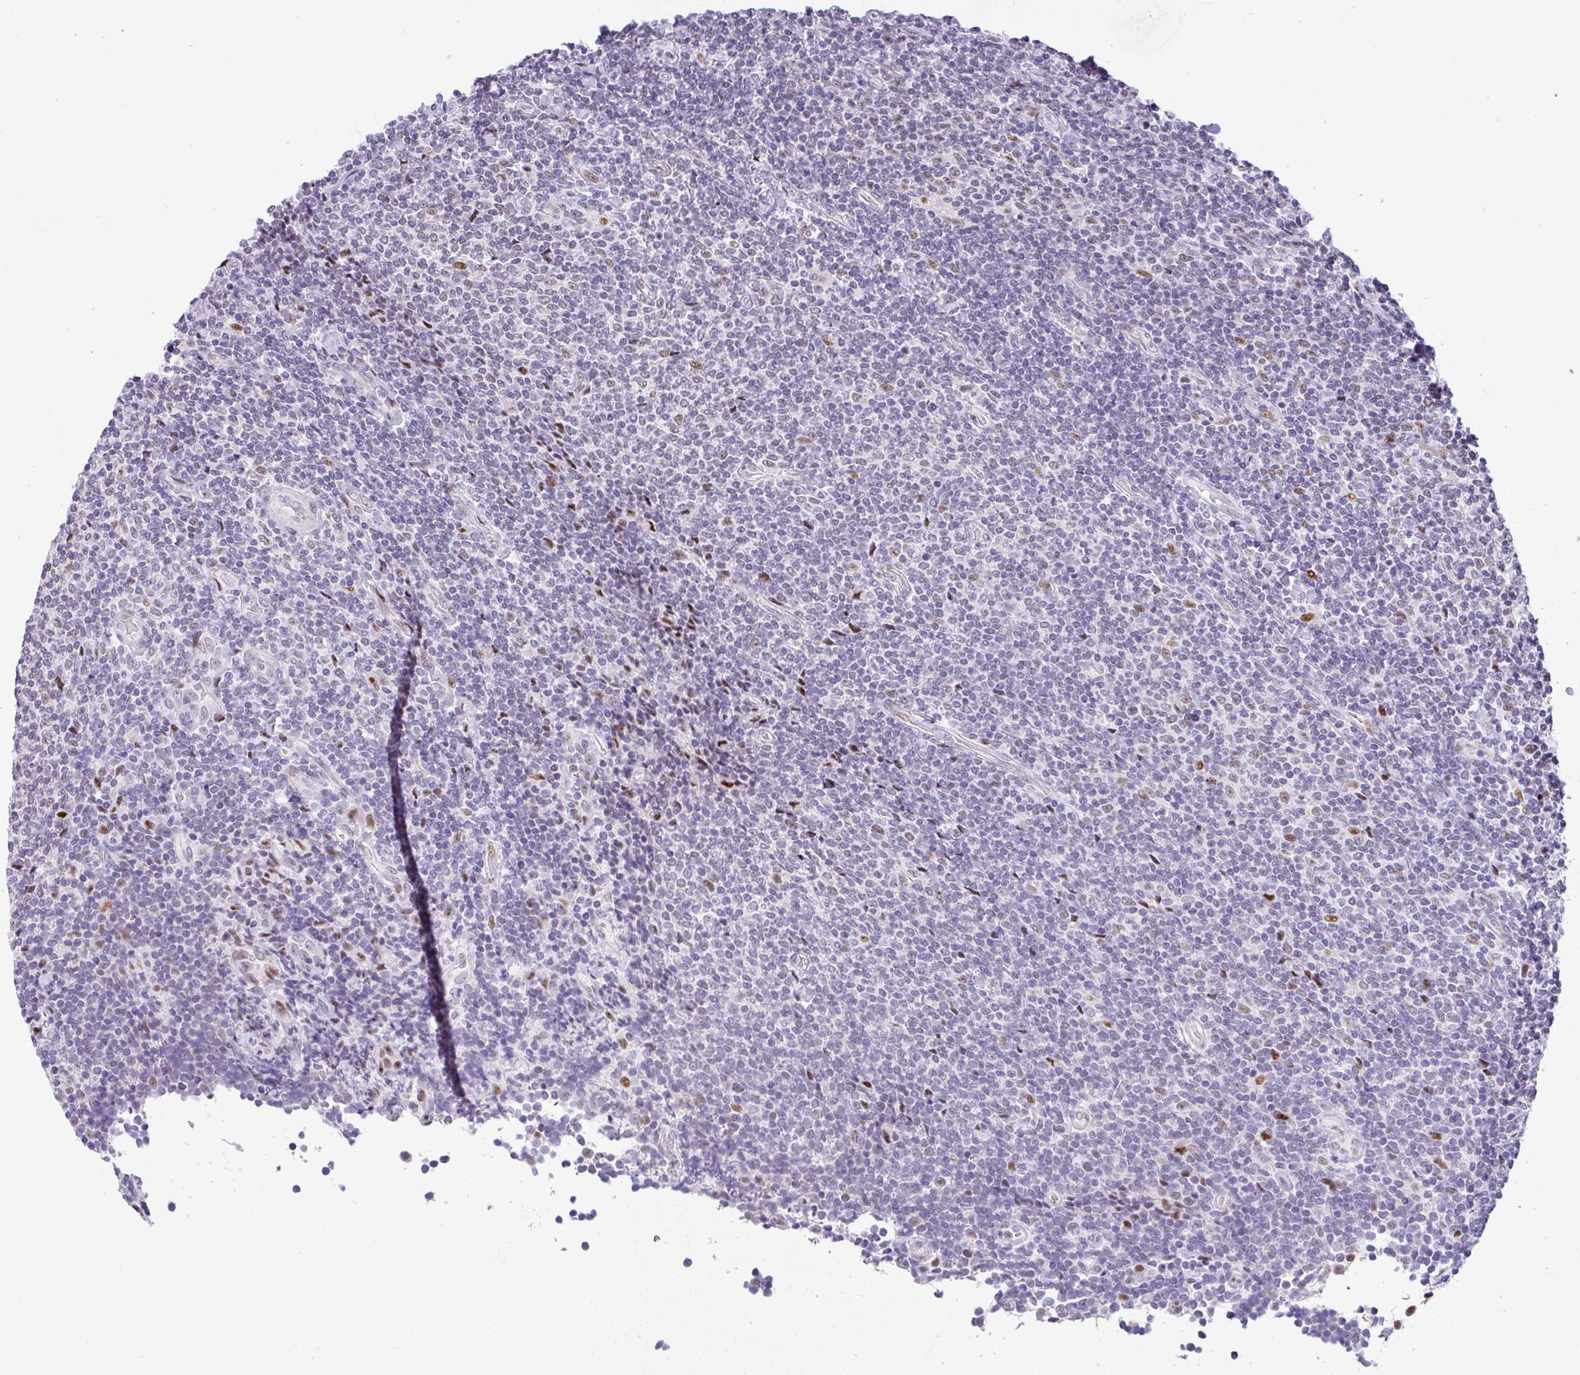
{"staining": {"intensity": "moderate", "quantity": "<25%", "location": "nuclear"}, "tissue": "lymphoma", "cell_type": "Tumor cells", "image_type": "cancer", "snomed": [{"axis": "morphology", "description": "Malignant lymphoma, non-Hodgkin's type, Low grade"}, {"axis": "topography", "description": "Lymph node"}], "caption": "The image exhibits immunohistochemical staining of lymphoma. There is moderate nuclear positivity is seen in approximately <25% of tumor cells.", "gene": "NR1D2", "patient": {"sex": "male", "age": 52}}